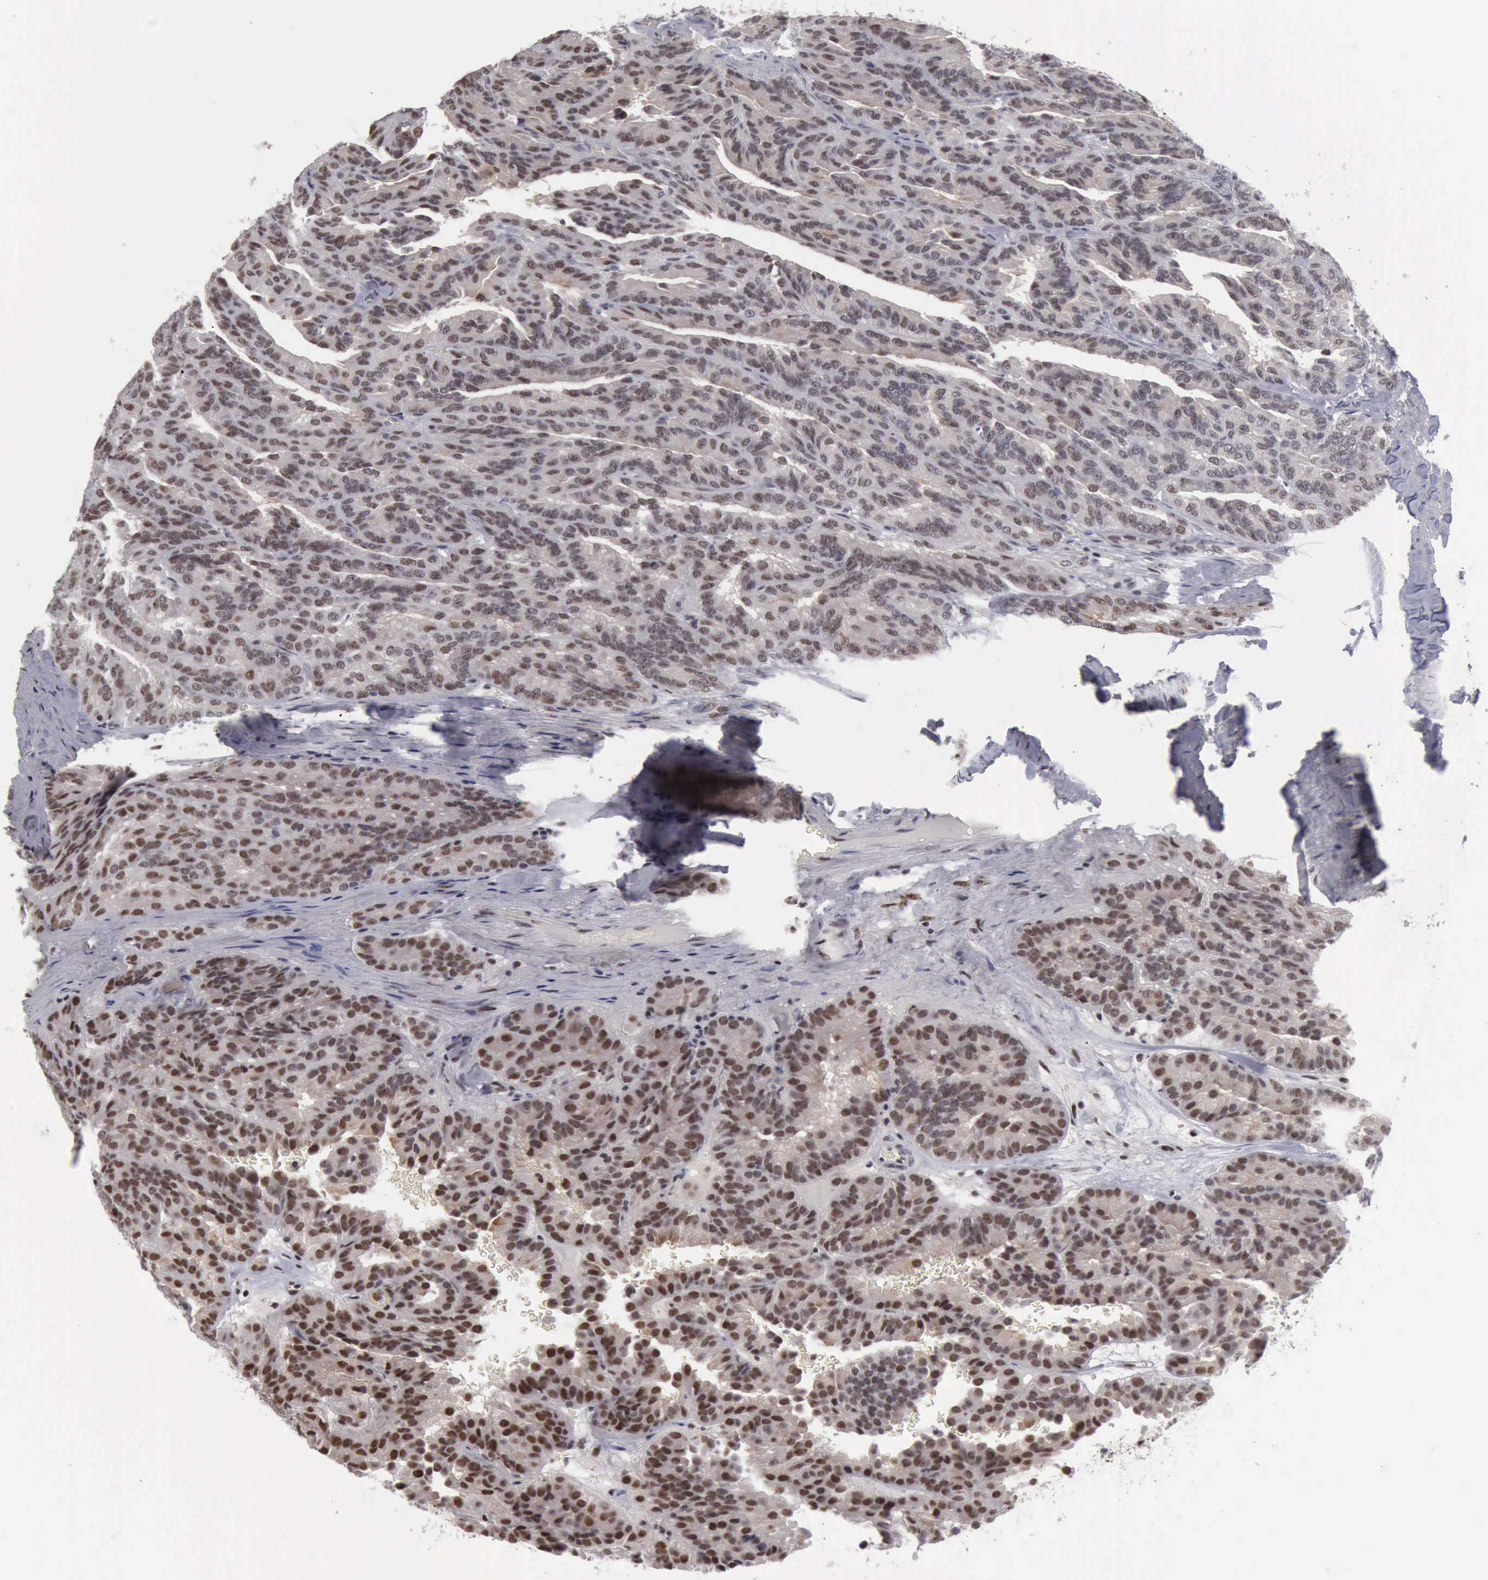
{"staining": {"intensity": "strong", "quantity": "25%-75%", "location": "nuclear"}, "tissue": "renal cancer", "cell_type": "Tumor cells", "image_type": "cancer", "snomed": [{"axis": "morphology", "description": "Adenocarcinoma, NOS"}, {"axis": "topography", "description": "Kidney"}], "caption": "Protein positivity by immunohistochemistry demonstrates strong nuclear expression in about 25%-75% of tumor cells in renal cancer (adenocarcinoma).", "gene": "KIAA0586", "patient": {"sex": "male", "age": 46}}